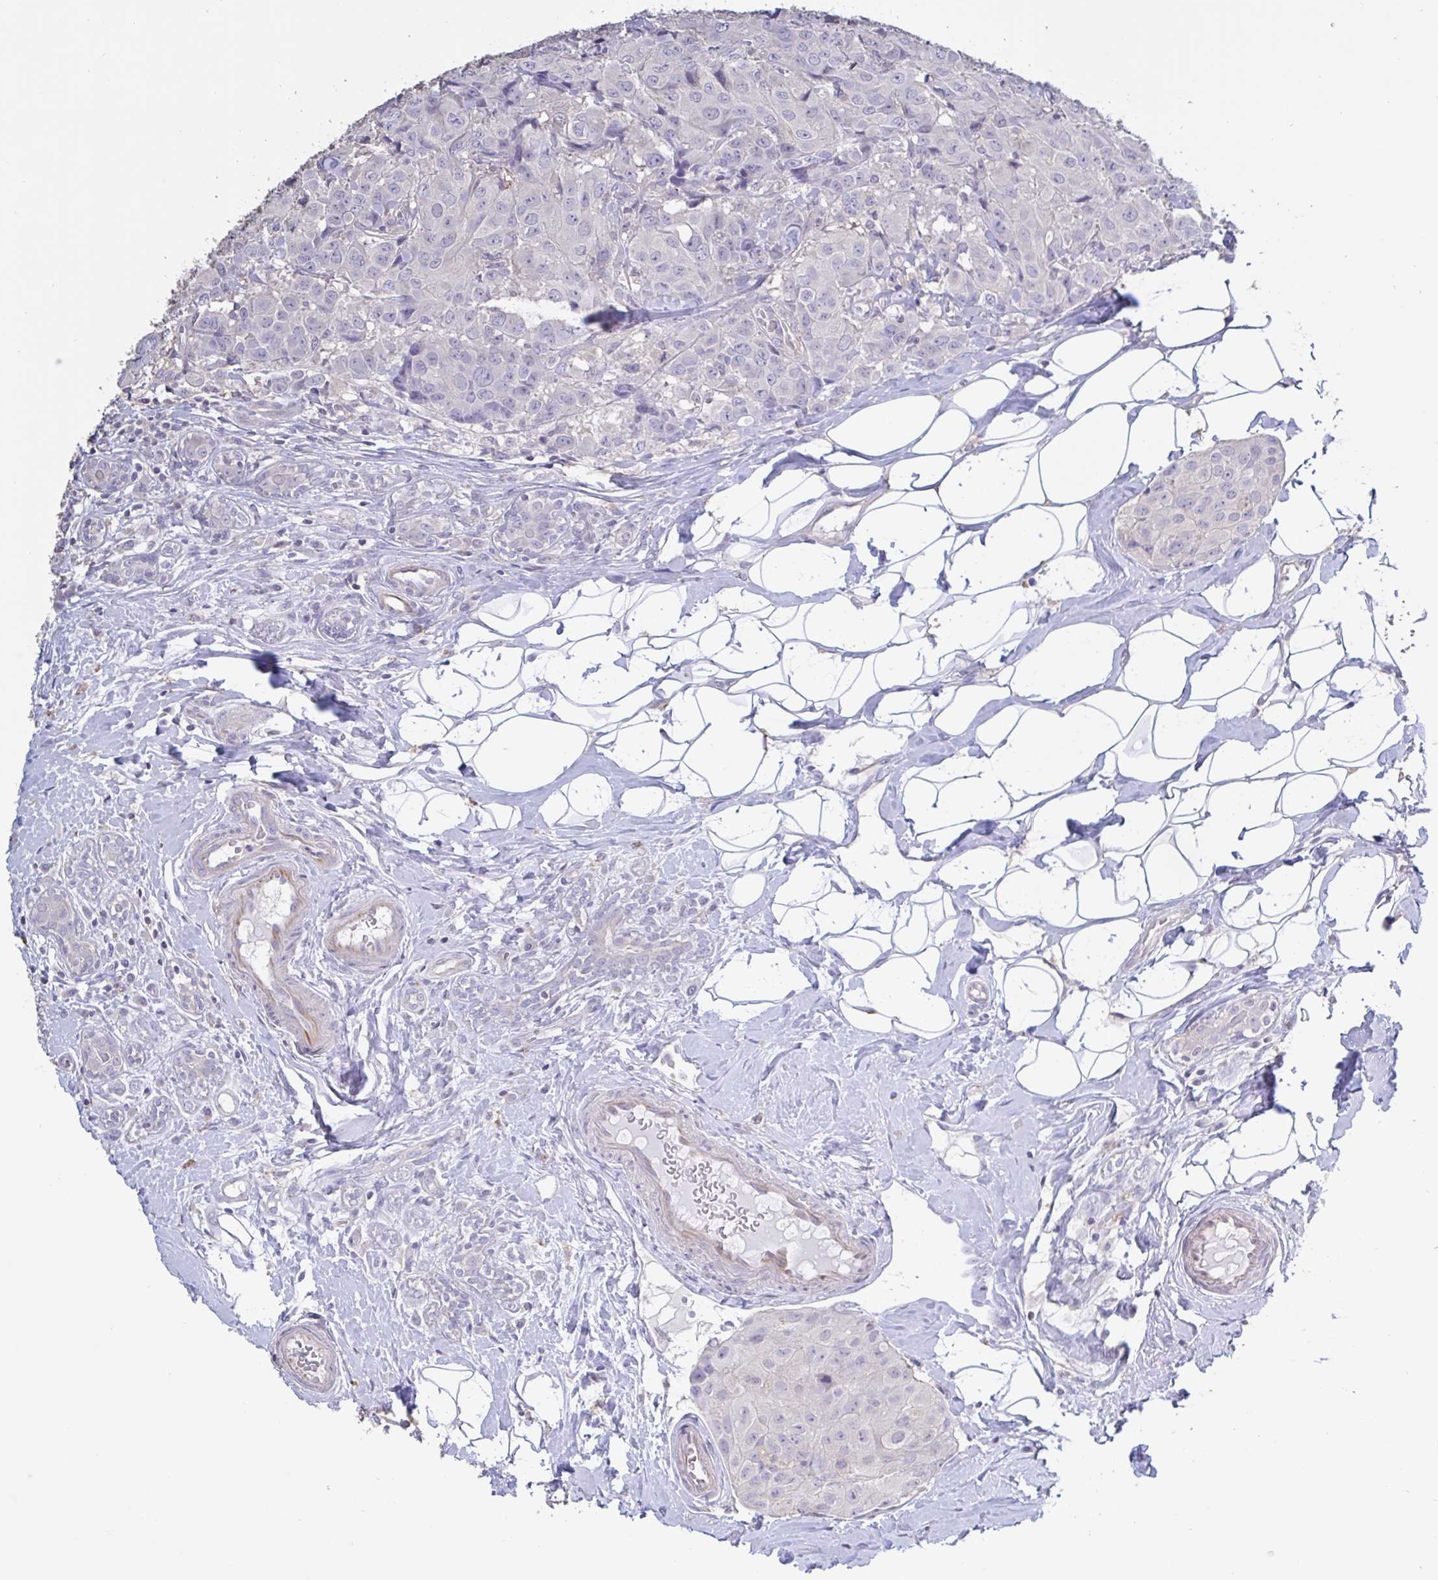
{"staining": {"intensity": "negative", "quantity": "none", "location": "none"}, "tissue": "breast cancer", "cell_type": "Tumor cells", "image_type": "cancer", "snomed": [{"axis": "morphology", "description": "Duct carcinoma"}, {"axis": "topography", "description": "Breast"}], "caption": "Immunohistochemical staining of breast cancer displays no significant positivity in tumor cells. (Immunohistochemistry, brightfield microscopy, high magnification).", "gene": "CHMP5", "patient": {"sex": "female", "age": 43}}